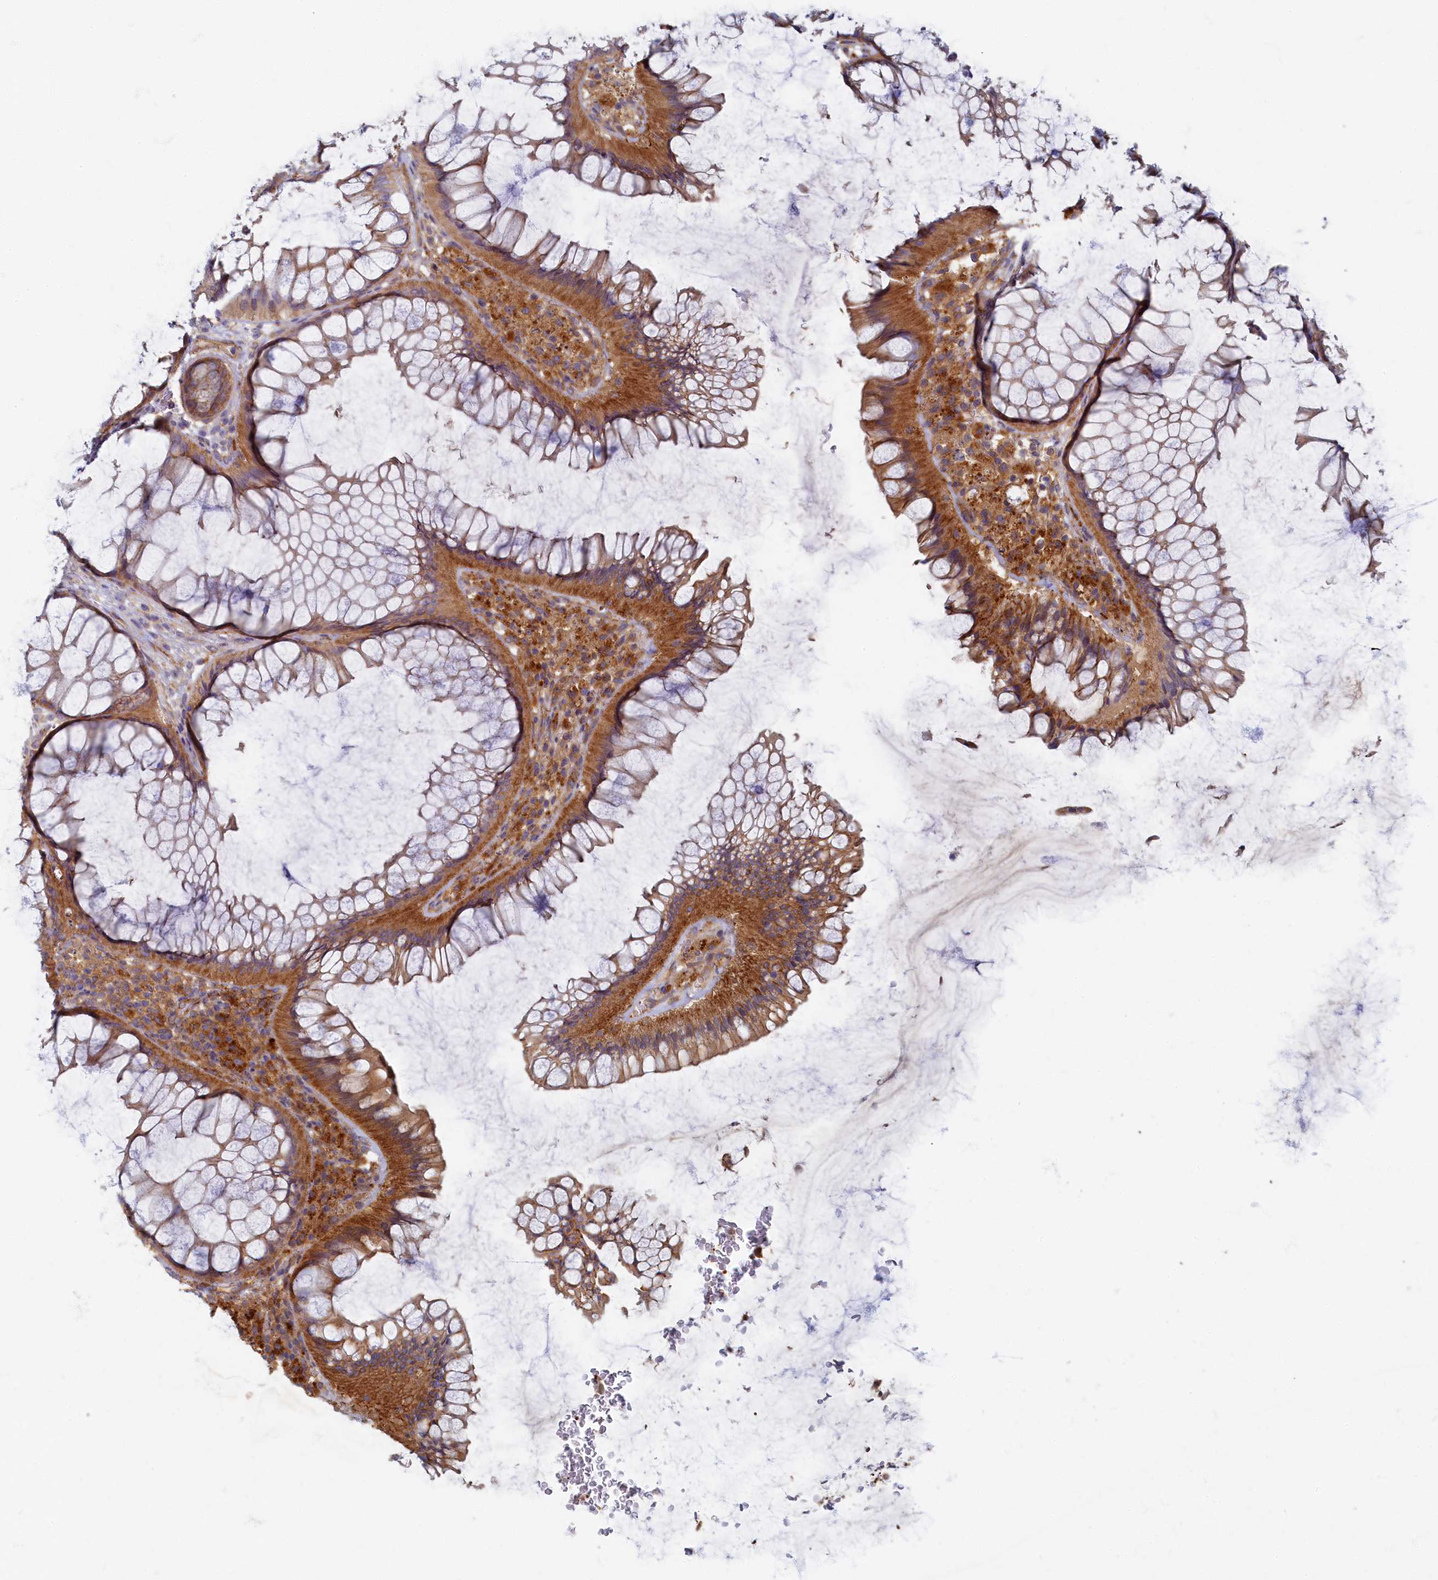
{"staining": {"intensity": "negative", "quantity": "none", "location": "none"}, "tissue": "colon", "cell_type": "Endothelial cells", "image_type": "normal", "snomed": [{"axis": "morphology", "description": "Normal tissue, NOS"}, {"axis": "topography", "description": "Colon"}], "caption": "The immunohistochemistry (IHC) histopathology image has no significant staining in endothelial cells of colon. The staining is performed using DAB (3,3'-diaminobenzidine) brown chromogen with nuclei counter-stained in using hematoxylin.", "gene": "PSMG2", "patient": {"sex": "female", "age": 82}}